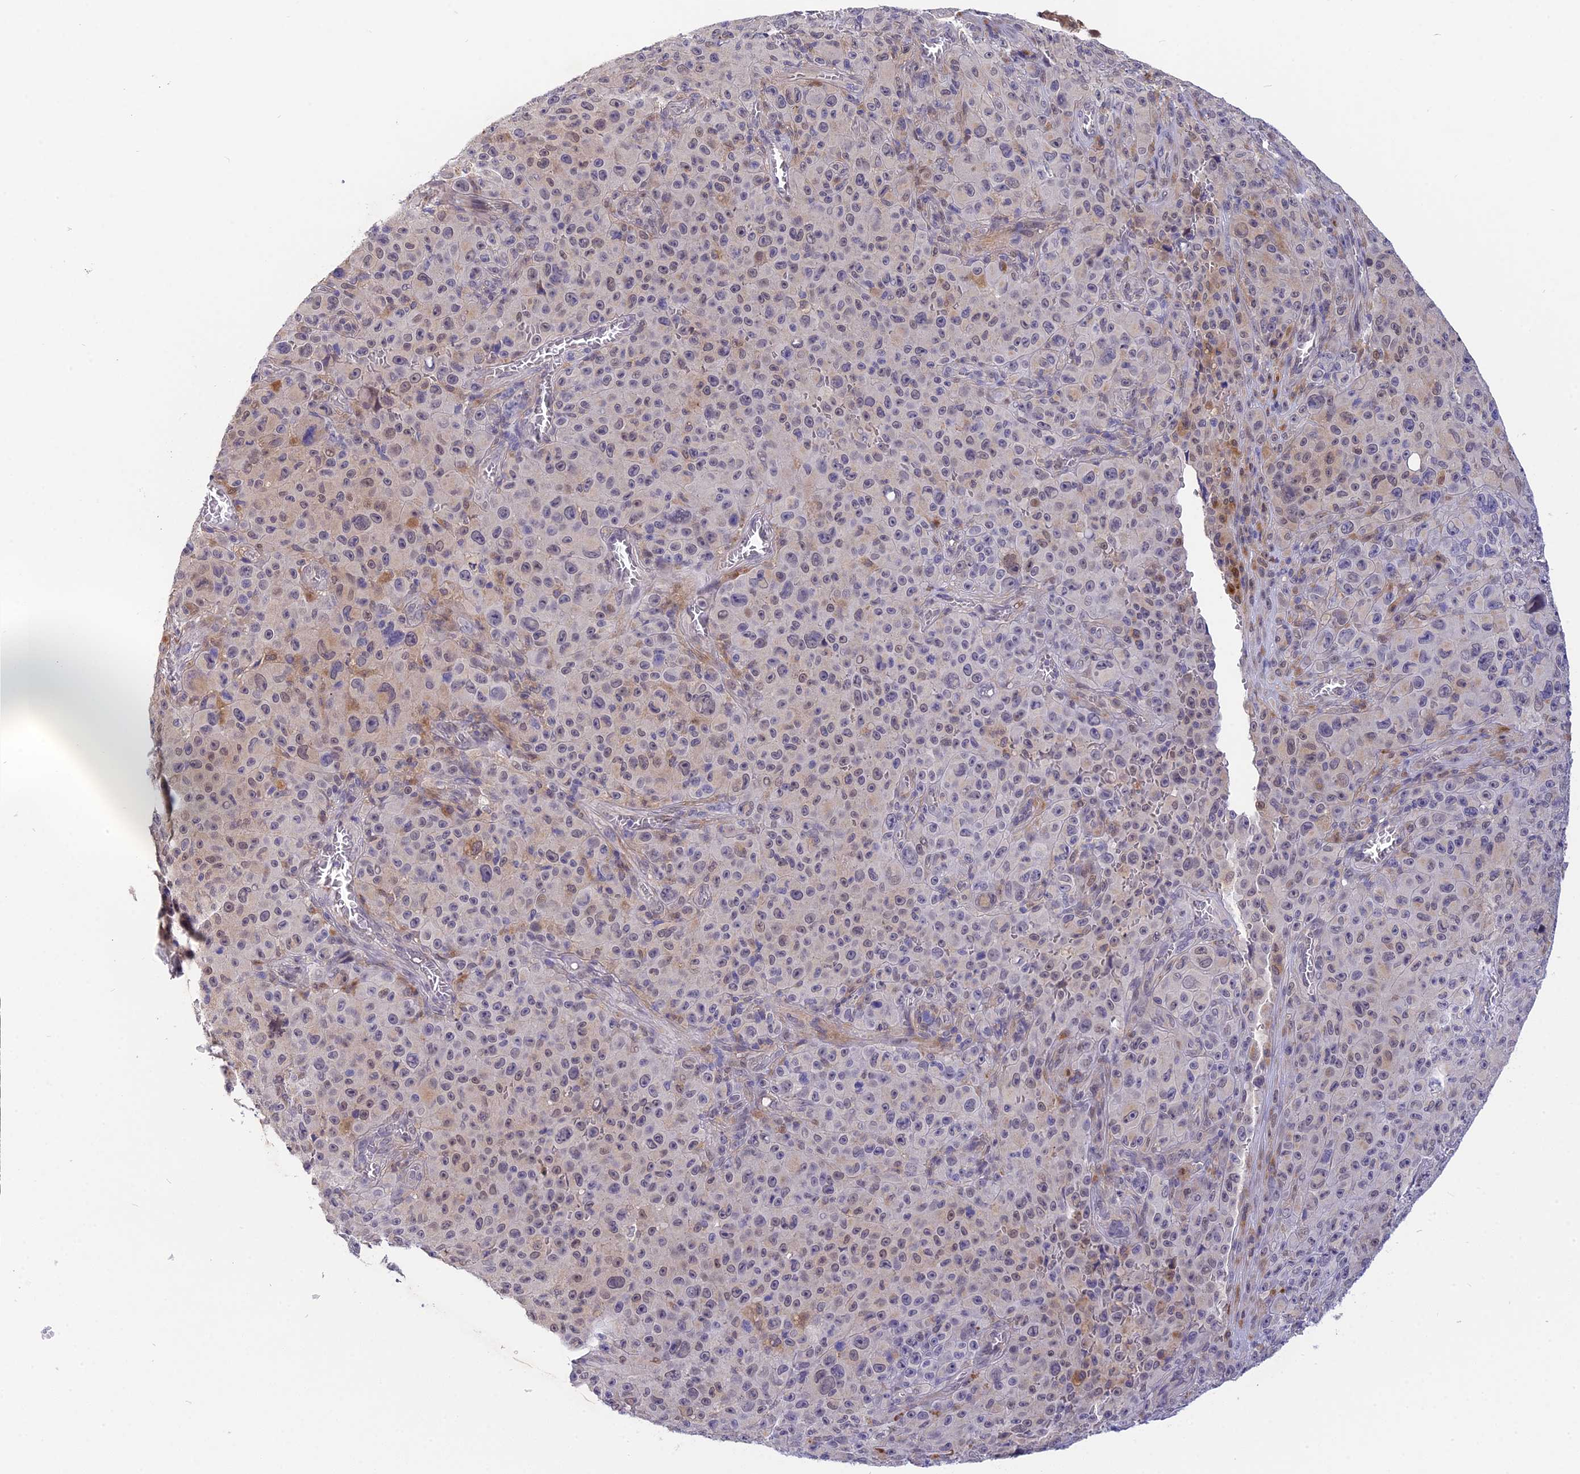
{"staining": {"intensity": "moderate", "quantity": "<25%", "location": "nuclear"}, "tissue": "melanoma", "cell_type": "Tumor cells", "image_type": "cancer", "snomed": [{"axis": "morphology", "description": "Malignant melanoma, NOS"}, {"axis": "topography", "description": "Skin"}], "caption": "Malignant melanoma was stained to show a protein in brown. There is low levels of moderate nuclear expression in approximately <25% of tumor cells.", "gene": "KCTD14", "patient": {"sex": "female", "age": 82}}